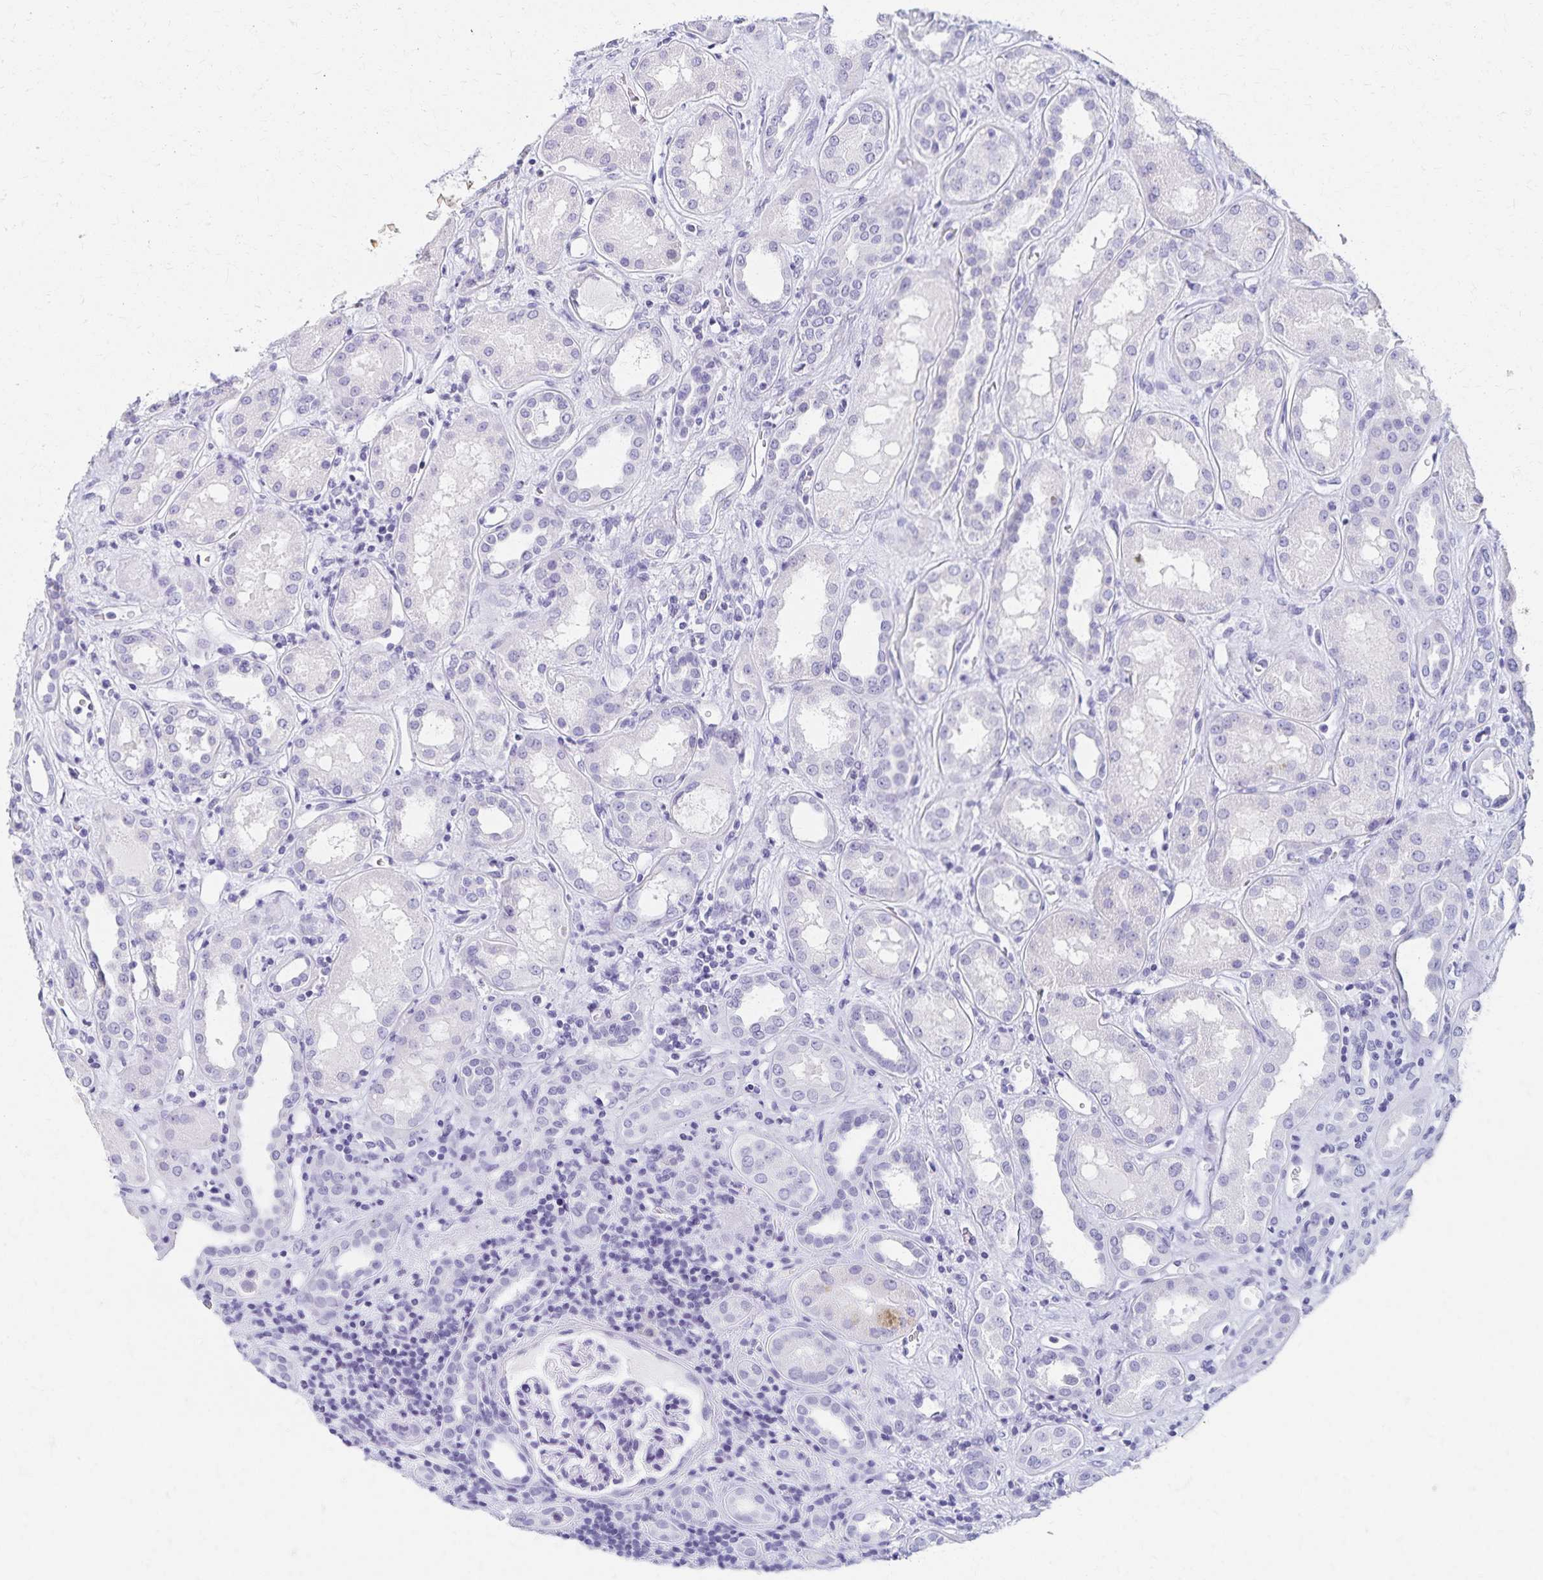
{"staining": {"intensity": "negative", "quantity": "none", "location": "none"}, "tissue": "kidney", "cell_type": "Cells in glomeruli", "image_type": "normal", "snomed": [{"axis": "morphology", "description": "Normal tissue, NOS"}, {"axis": "topography", "description": "Kidney"}], "caption": "High power microscopy photomicrograph of an immunohistochemistry photomicrograph of unremarkable kidney, revealing no significant expression in cells in glomeruli. The staining is performed using DAB (3,3'-diaminobenzidine) brown chromogen with nuclei counter-stained in using hematoxylin.", "gene": "C2orf50", "patient": {"sex": "male", "age": 59}}